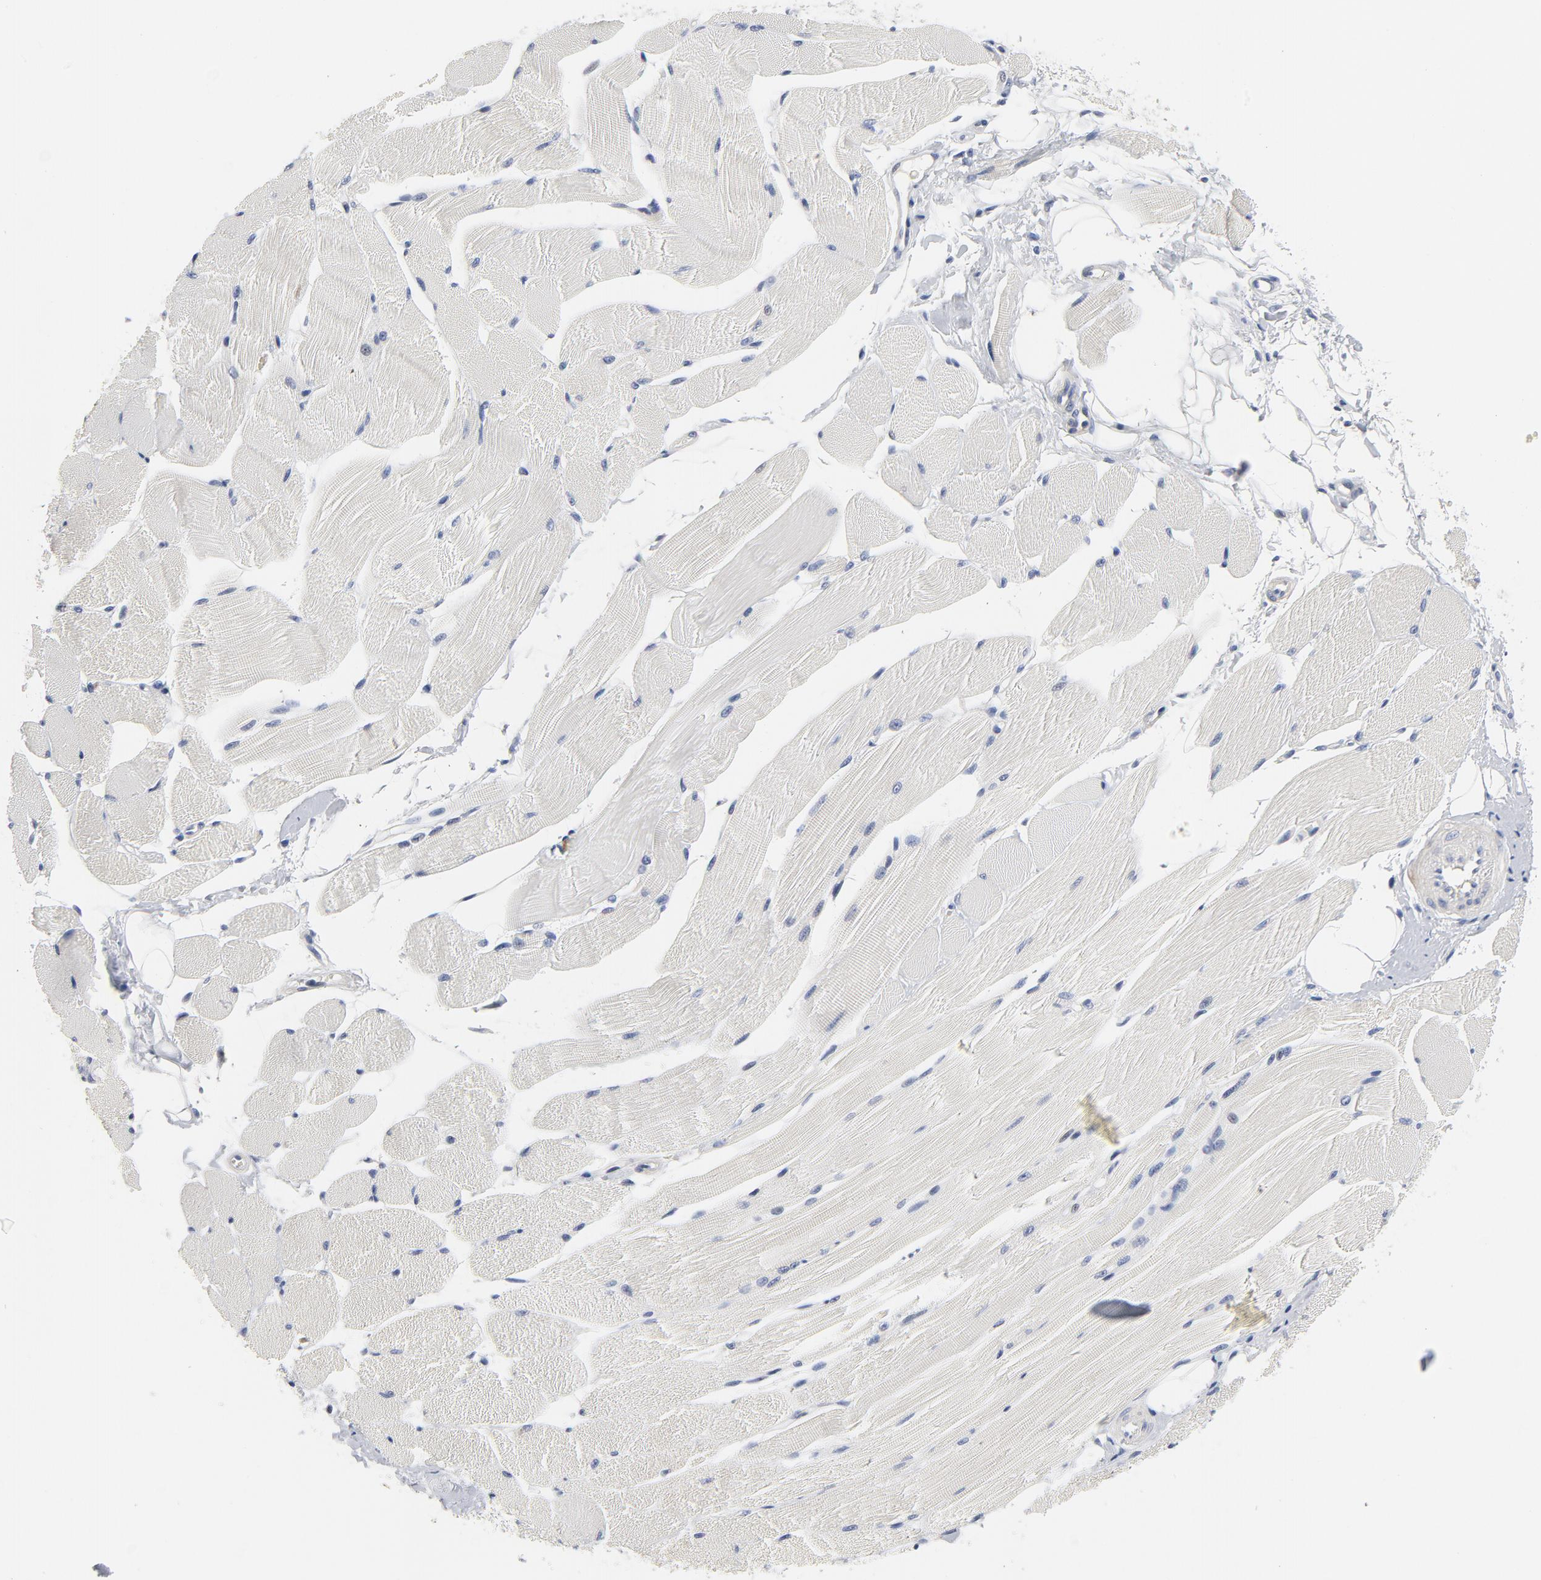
{"staining": {"intensity": "negative", "quantity": "none", "location": "none"}, "tissue": "skeletal muscle", "cell_type": "Myocytes", "image_type": "normal", "snomed": [{"axis": "morphology", "description": "Normal tissue, NOS"}, {"axis": "topography", "description": "Skeletal muscle"}, {"axis": "topography", "description": "Peripheral nerve tissue"}], "caption": "There is no significant staining in myocytes of skeletal muscle.", "gene": "KCNK13", "patient": {"sex": "female", "age": 84}}